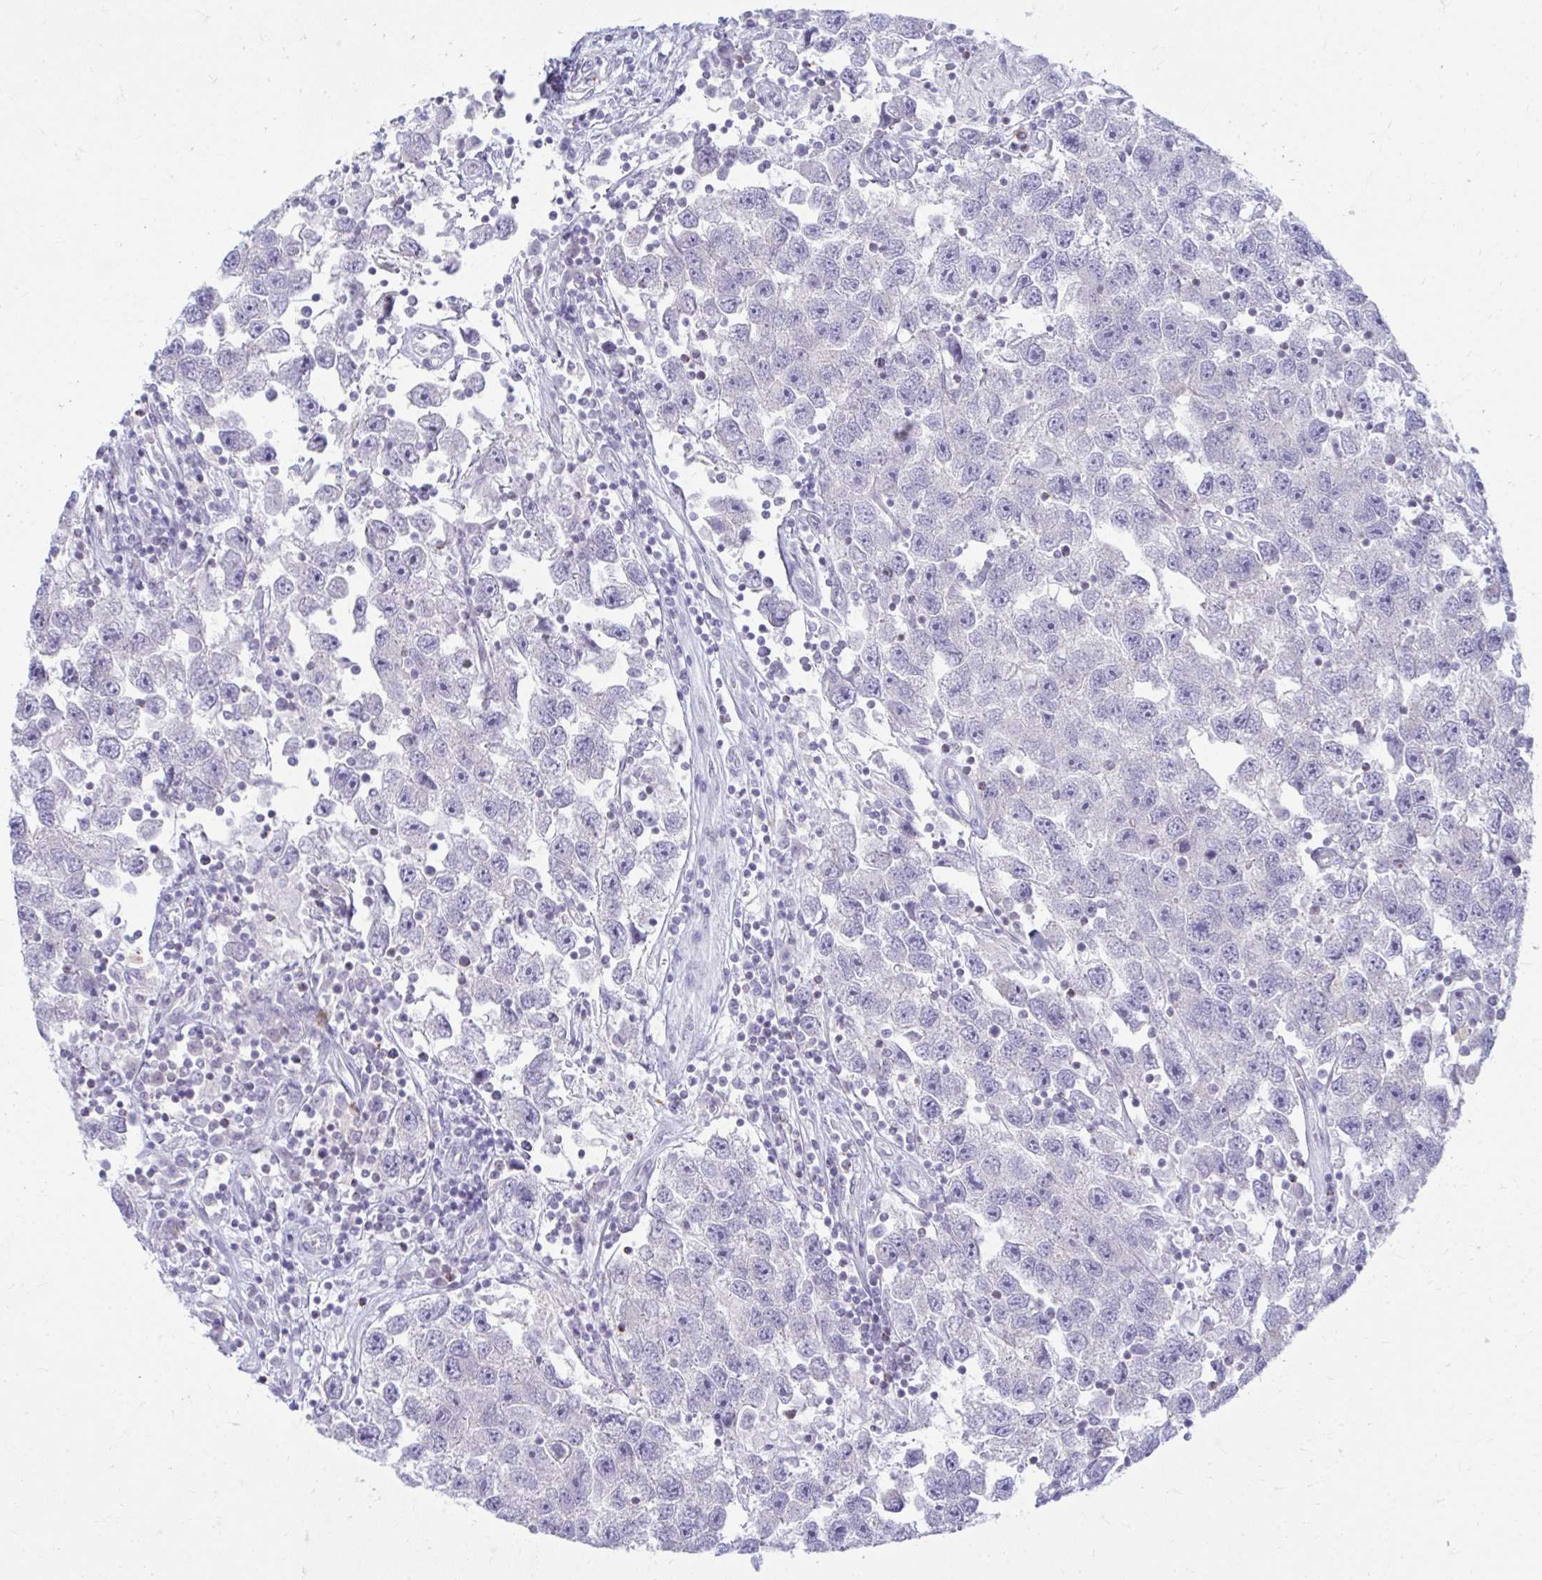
{"staining": {"intensity": "negative", "quantity": "none", "location": "none"}, "tissue": "testis cancer", "cell_type": "Tumor cells", "image_type": "cancer", "snomed": [{"axis": "morphology", "description": "Seminoma, NOS"}, {"axis": "topography", "description": "Testis"}], "caption": "High power microscopy histopathology image of an immunohistochemistry micrograph of testis seminoma, revealing no significant expression in tumor cells. (IHC, brightfield microscopy, high magnification).", "gene": "TSPEAR", "patient": {"sex": "male", "age": 26}}